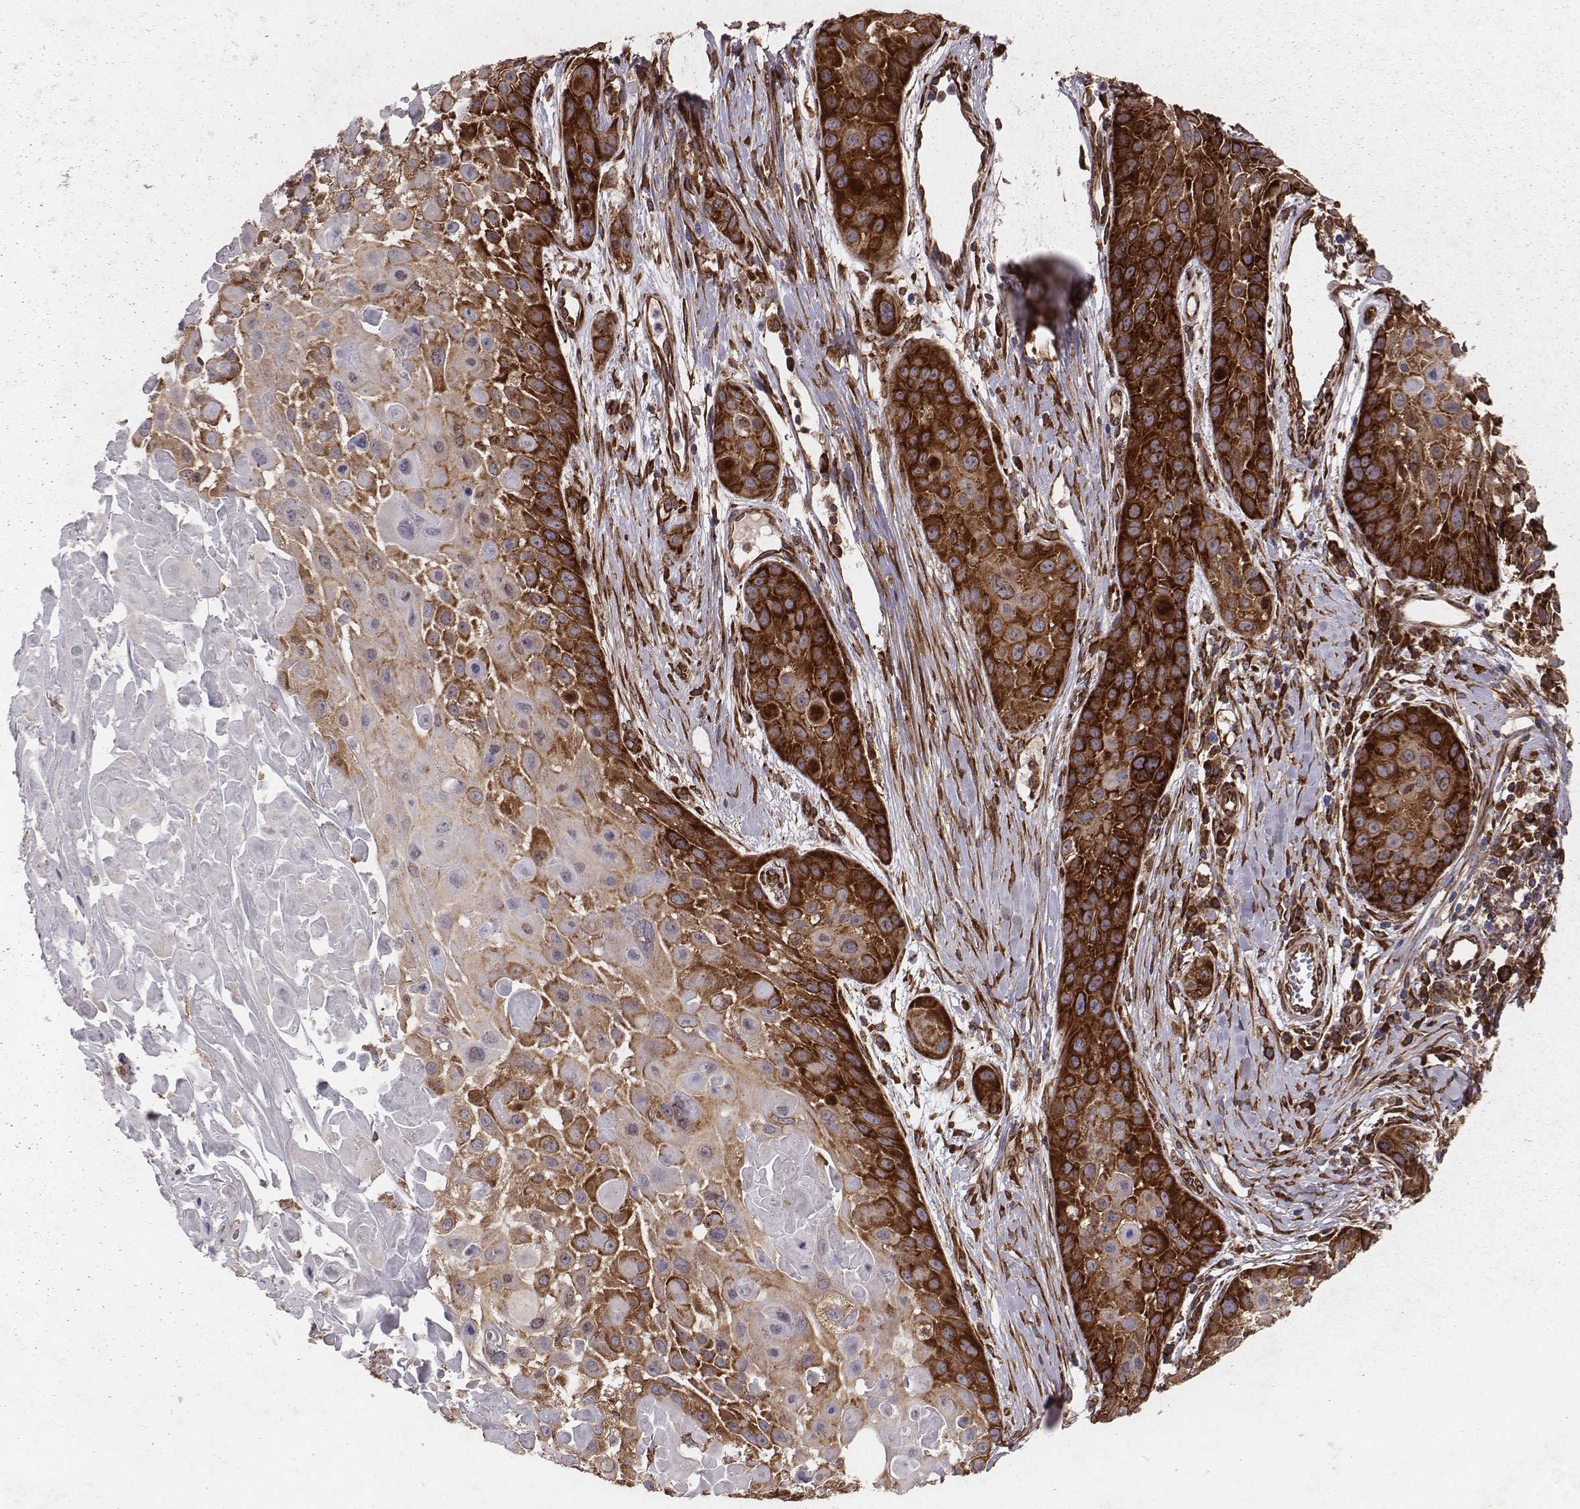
{"staining": {"intensity": "strong", "quantity": ">75%", "location": "cytoplasmic/membranous"}, "tissue": "skin cancer", "cell_type": "Tumor cells", "image_type": "cancer", "snomed": [{"axis": "morphology", "description": "Squamous cell carcinoma, NOS"}, {"axis": "topography", "description": "Skin"}, {"axis": "topography", "description": "Anal"}], "caption": "This is an image of IHC staining of skin cancer (squamous cell carcinoma), which shows strong positivity in the cytoplasmic/membranous of tumor cells.", "gene": "TXLNA", "patient": {"sex": "female", "age": 75}}